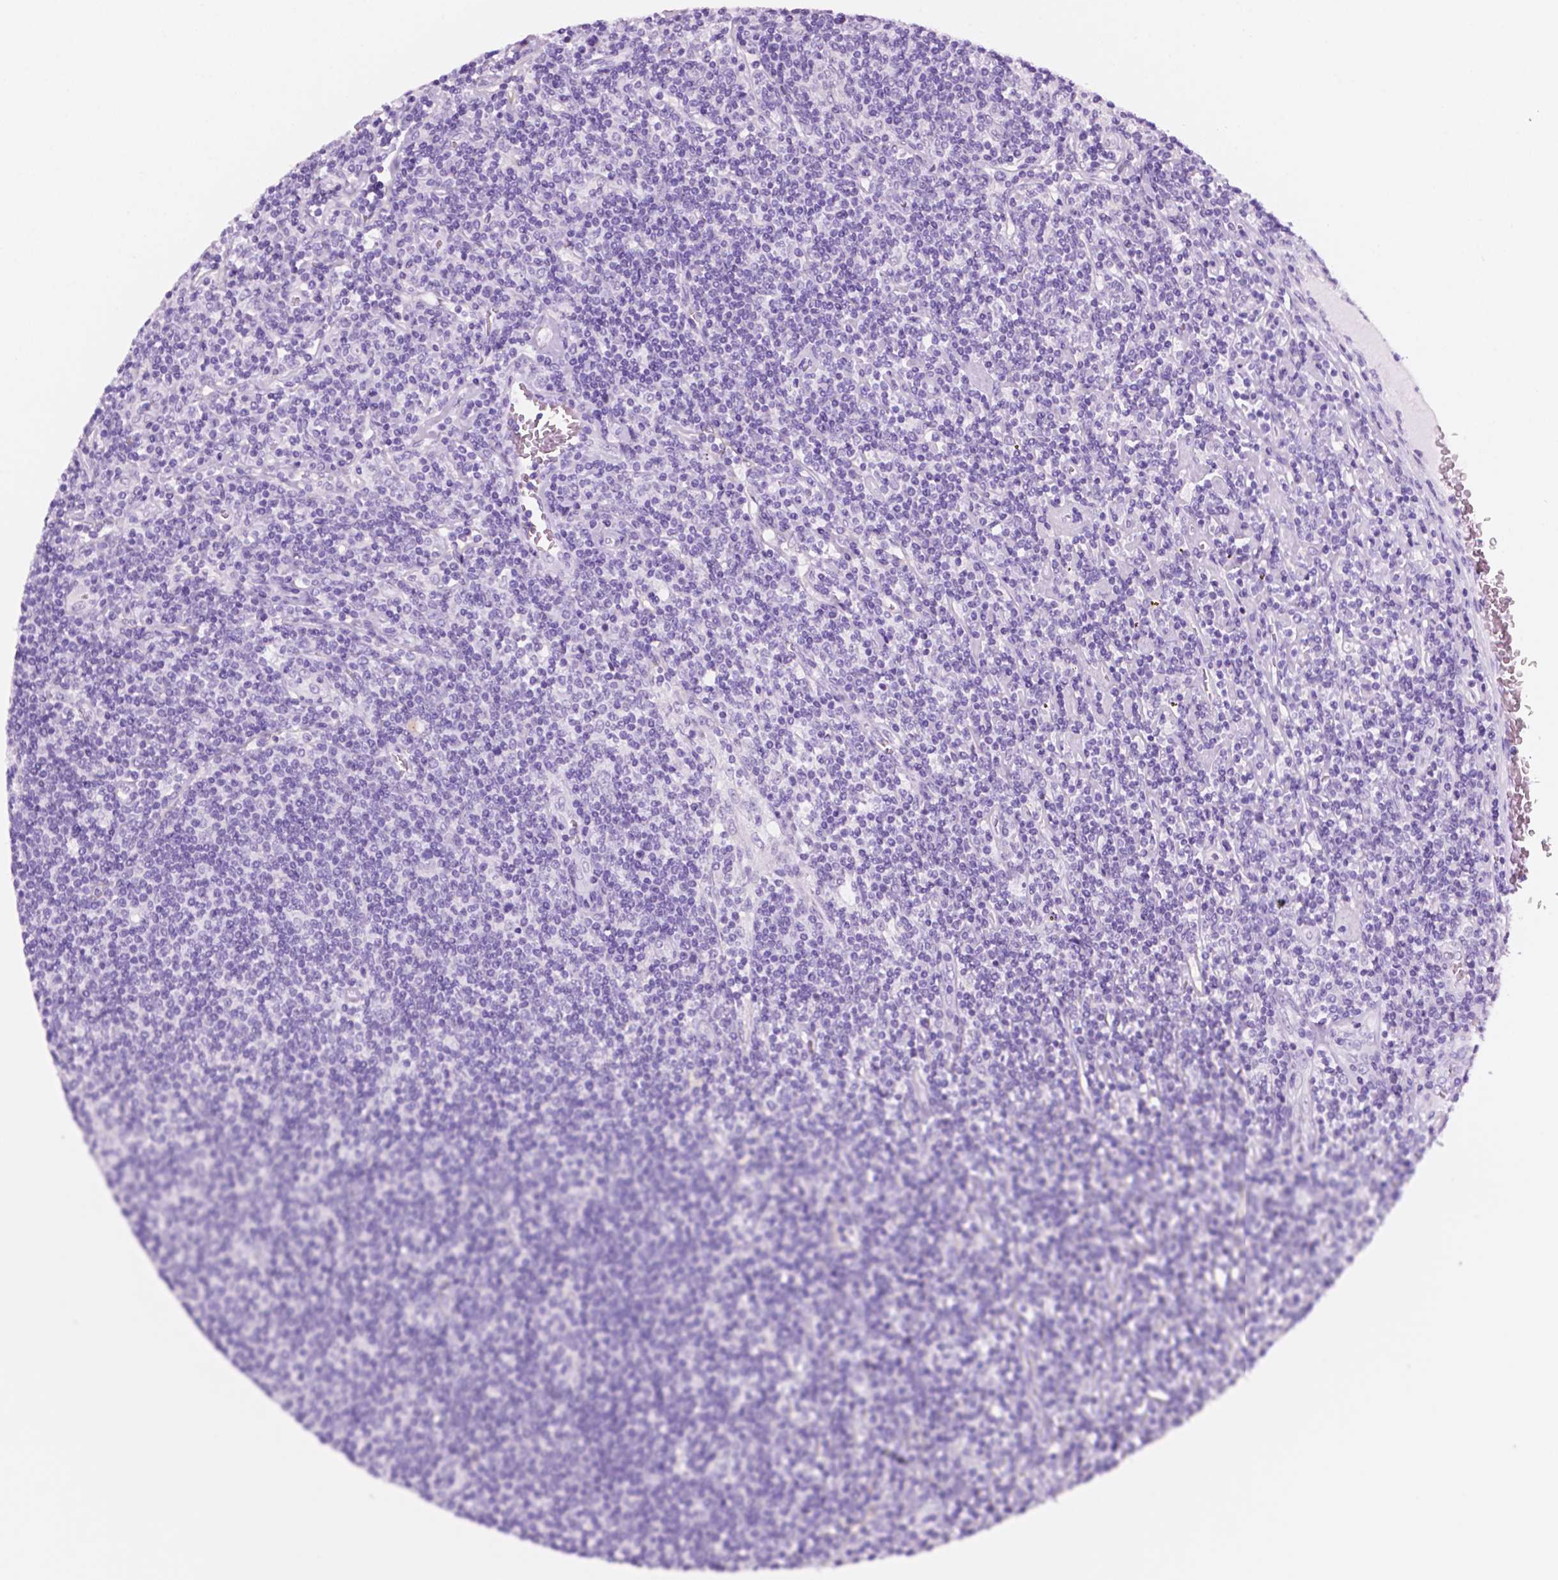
{"staining": {"intensity": "negative", "quantity": "none", "location": "none"}, "tissue": "lymphoma", "cell_type": "Tumor cells", "image_type": "cancer", "snomed": [{"axis": "morphology", "description": "Hodgkin's disease, NOS"}, {"axis": "topography", "description": "Lymph node"}], "caption": "Image shows no protein expression in tumor cells of lymphoma tissue.", "gene": "PPL", "patient": {"sex": "male", "age": 40}}